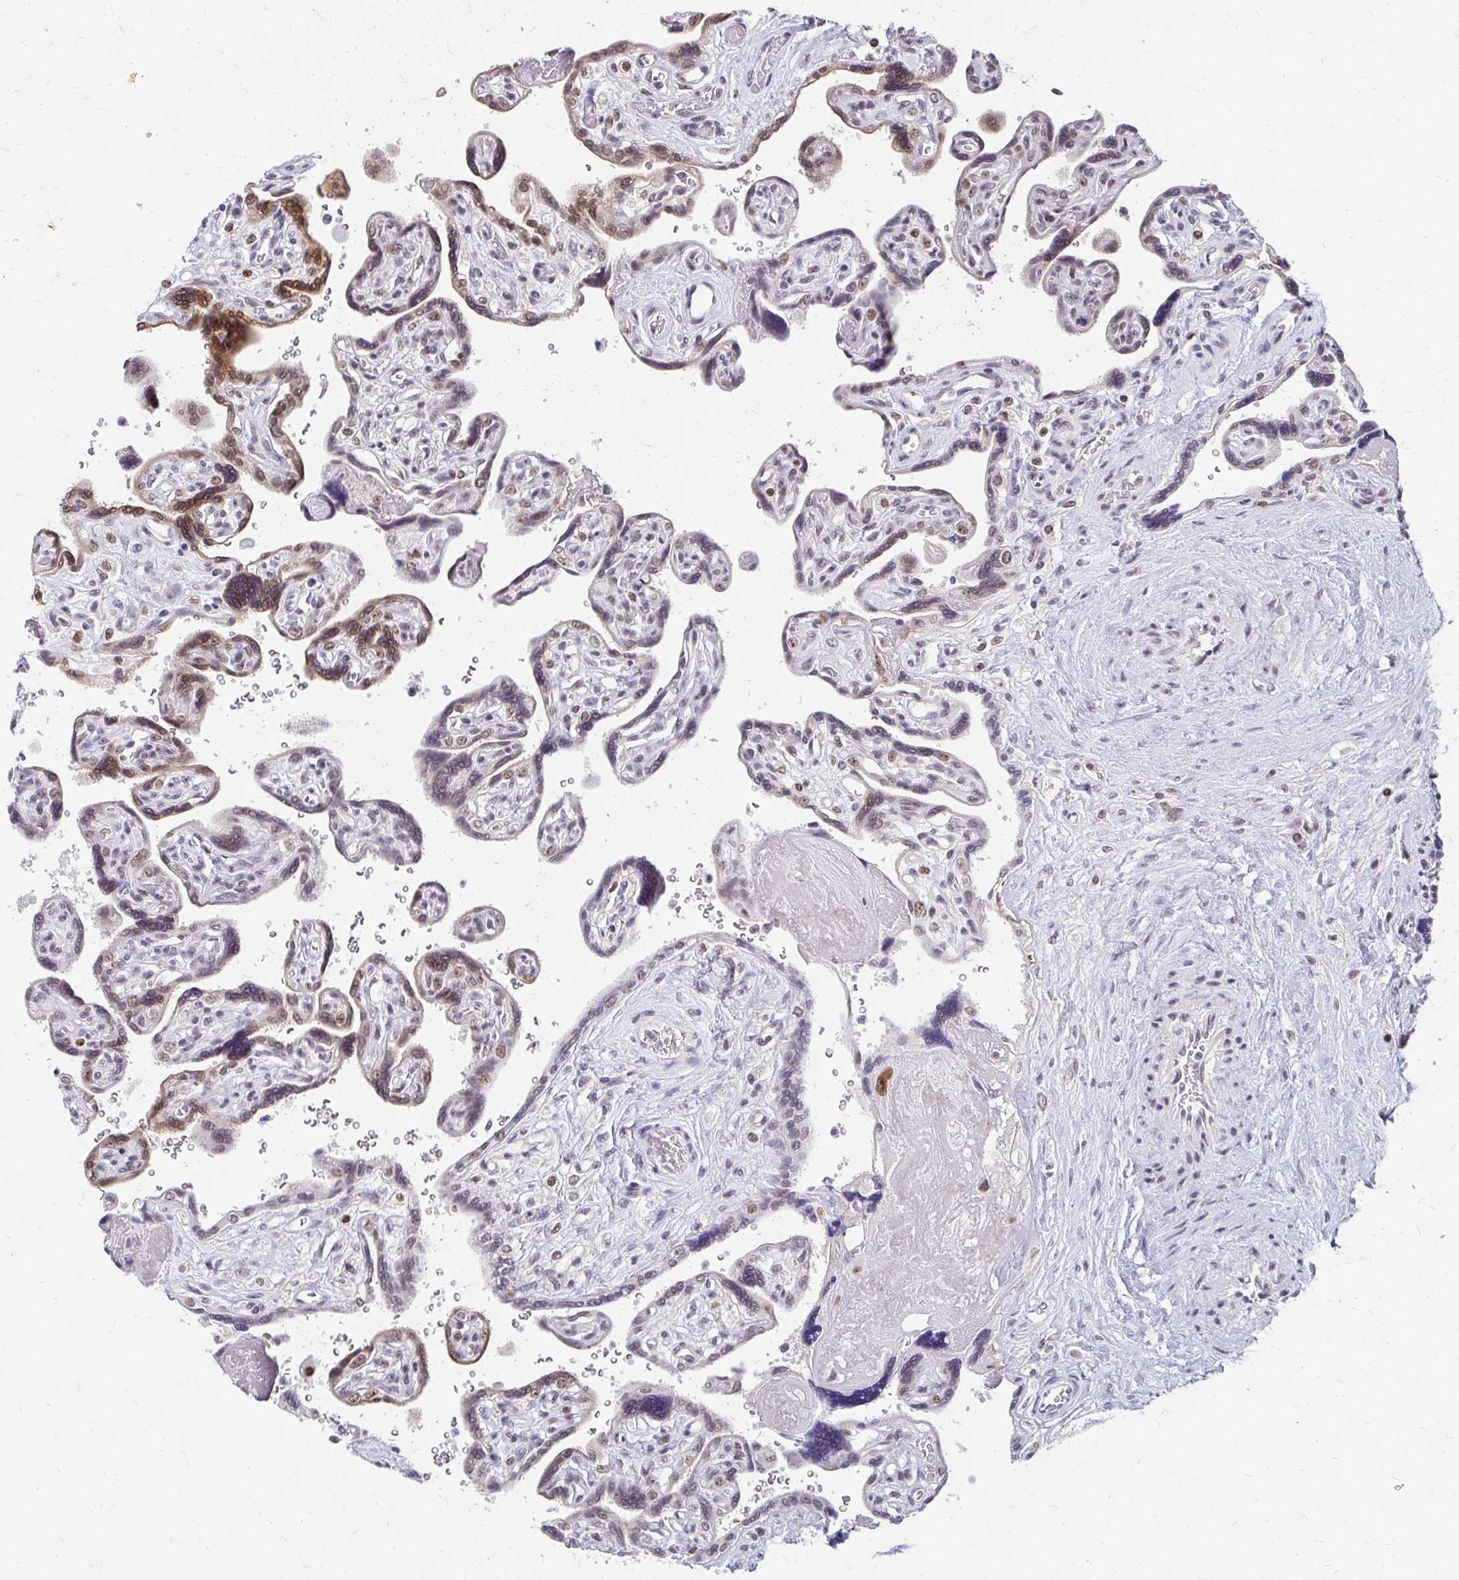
{"staining": {"intensity": "moderate", "quantity": ">75%", "location": "nuclear"}, "tissue": "placenta", "cell_type": "Decidual cells", "image_type": "normal", "snomed": [{"axis": "morphology", "description": "Normal tissue, NOS"}, {"axis": "topography", "description": "Placenta"}], "caption": "Decidual cells demonstrate medium levels of moderate nuclear expression in approximately >75% of cells in normal human placenta. Using DAB (3,3'-diaminobenzidine) (brown) and hematoxylin (blue) stains, captured at high magnification using brightfield microscopy.", "gene": "GTF2H1", "patient": {"sex": "female", "age": 39}}